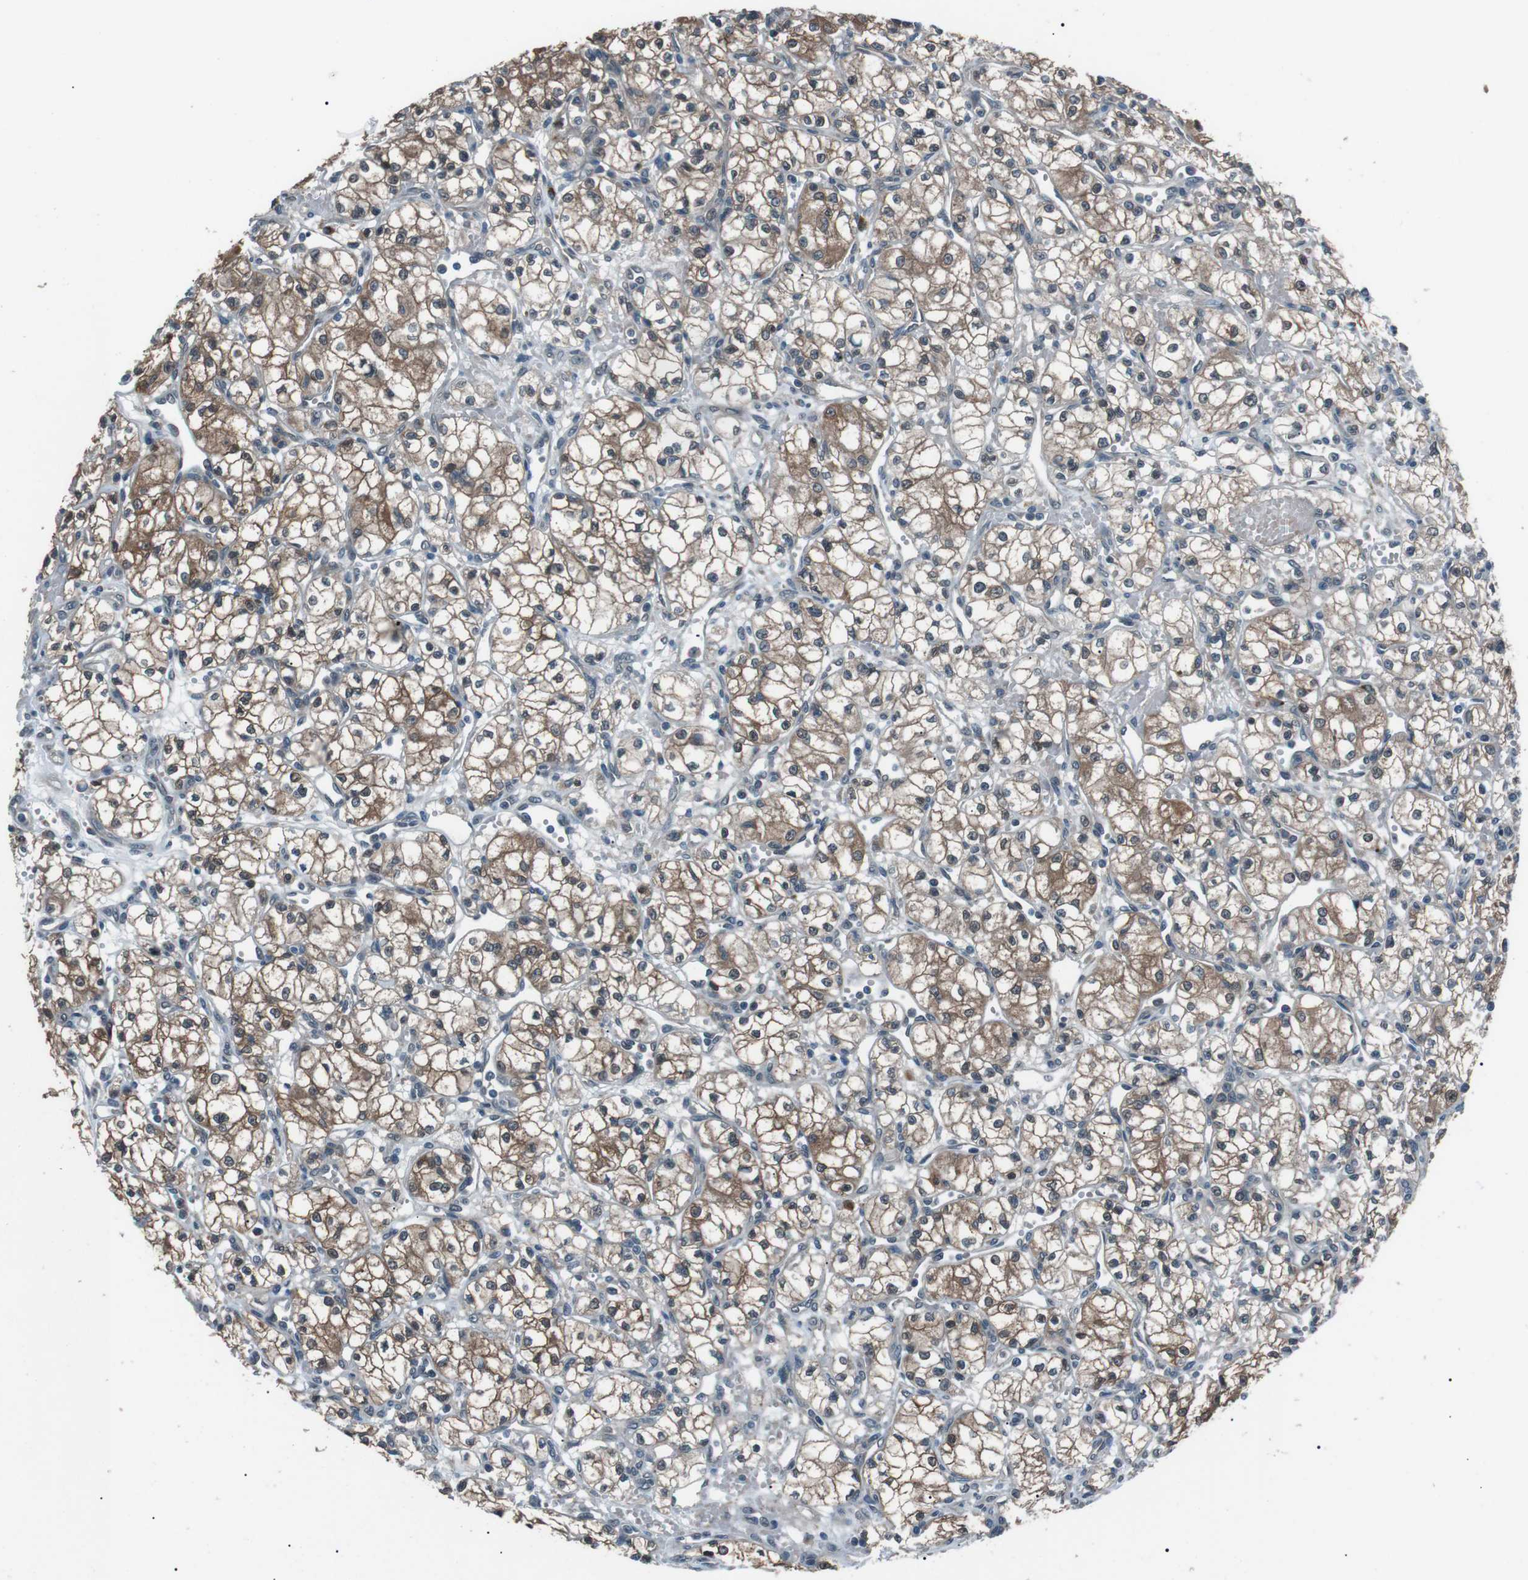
{"staining": {"intensity": "moderate", "quantity": ">75%", "location": "cytoplasmic/membranous"}, "tissue": "renal cancer", "cell_type": "Tumor cells", "image_type": "cancer", "snomed": [{"axis": "morphology", "description": "Normal tissue, NOS"}, {"axis": "morphology", "description": "Adenocarcinoma, NOS"}, {"axis": "topography", "description": "Kidney"}], "caption": "Brown immunohistochemical staining in human renal adenocarcinoma reveals moderate cytoplasmic/membranous positivity in about >75% of tumor cells. Immunohistochemistry (ihc) stains the protein of interest in brown and the nuclei are stained blue.", "gene": "LRIG2", "patient": {"sex": "male", "age": 59}}